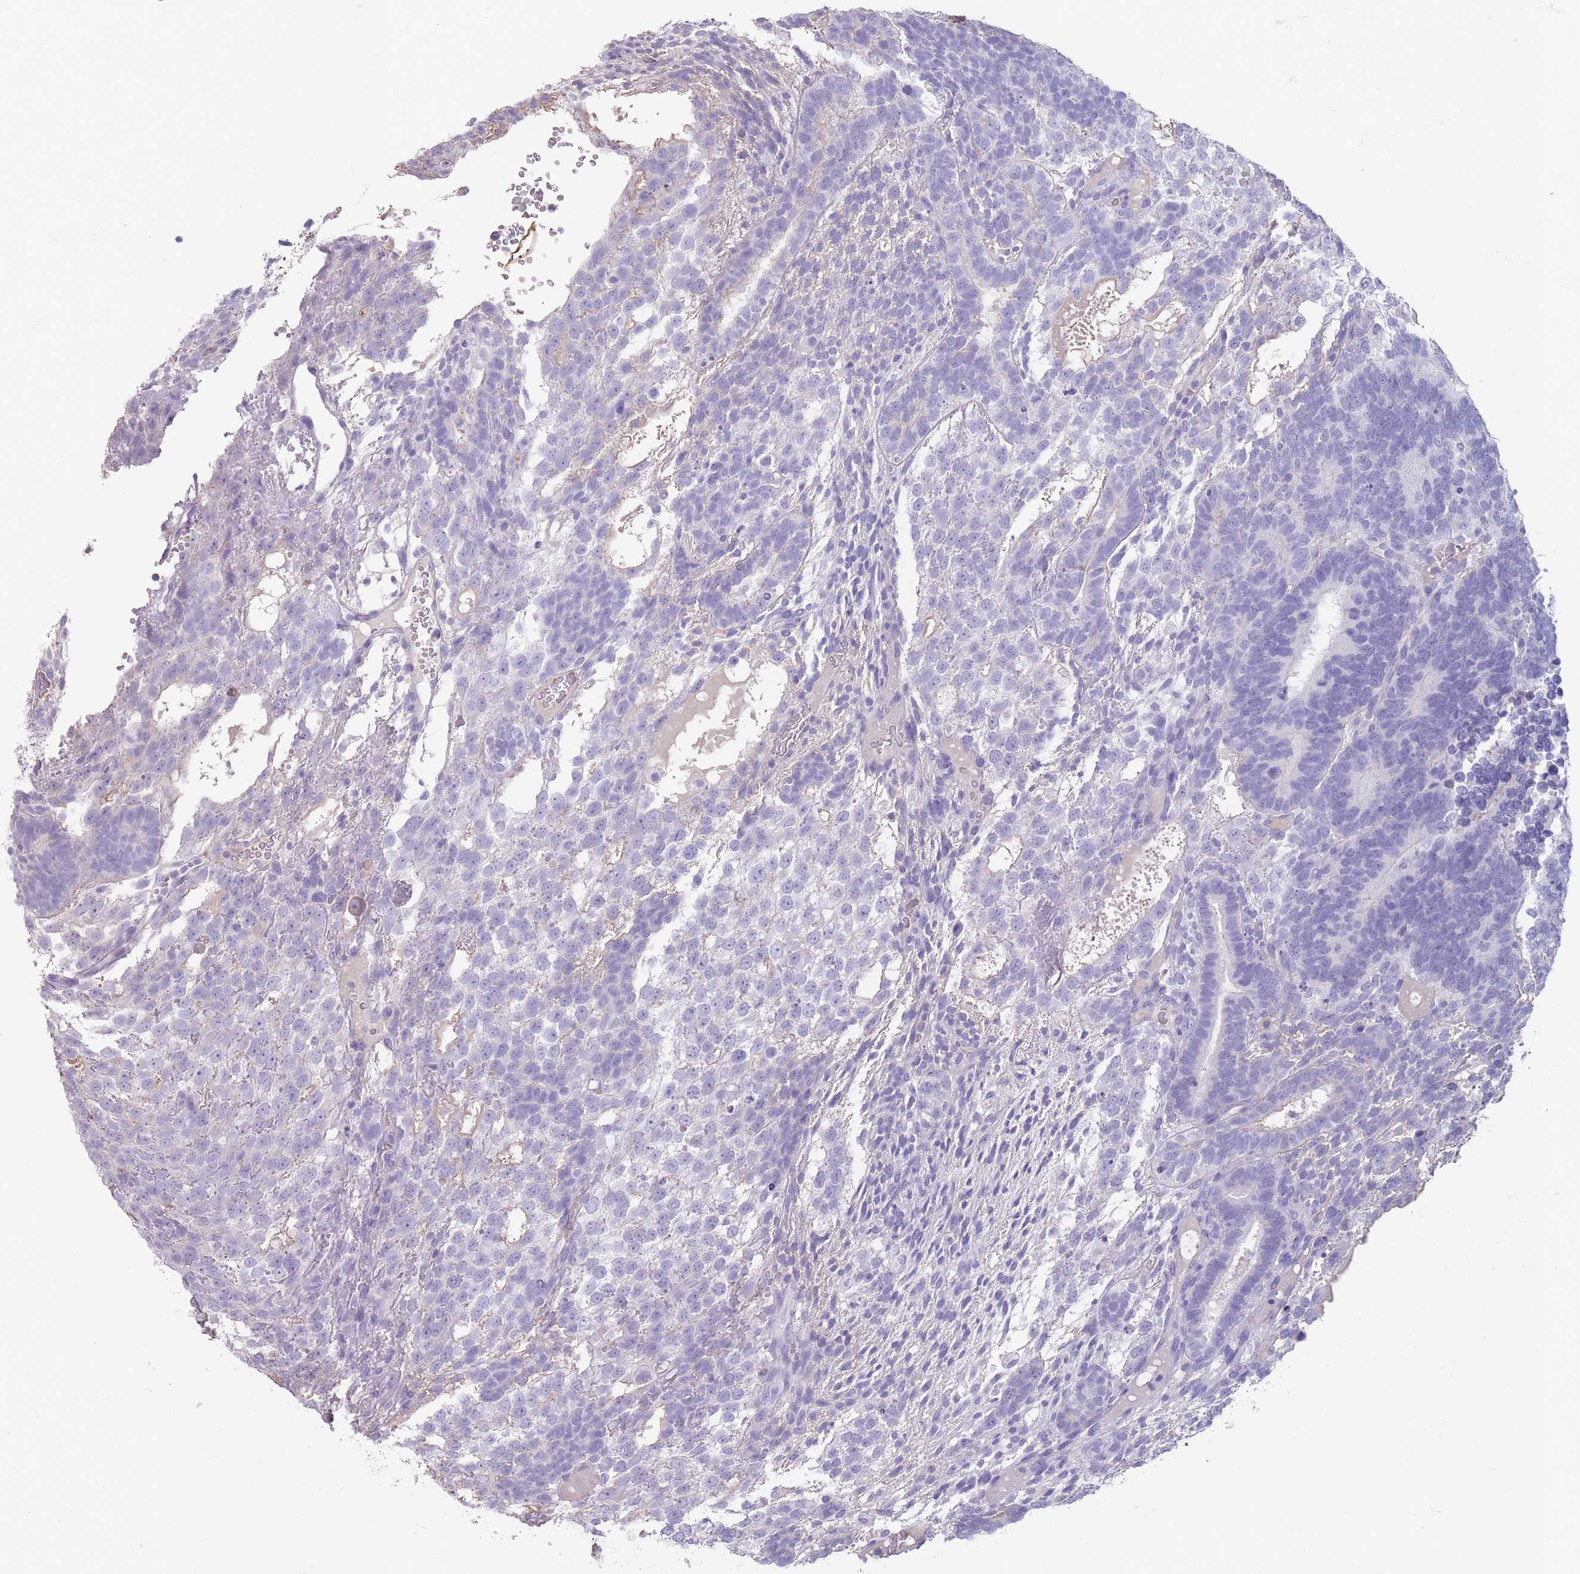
{"staining": {"intensity": "negative", "quantity": "none", "location": "none"}, "tissue": "testis cancer", "cell_type": "Tumor cells", "image_type": "cancer", "snomed": [{"axis": "morphology", "description": "Carcinoma, Embryonal, NOS"}, {"axis": "topography", "description": "Testis"}], "caption": "This photomicrograph is of testis embryonal carcinoma stained with immunohistochemistry to label a protein in brown with the nuclei are counter-stained blue. There is no staining in tumor cells.", "gene": "RHBG", "patient": {"sex": "male", "age": 23}}